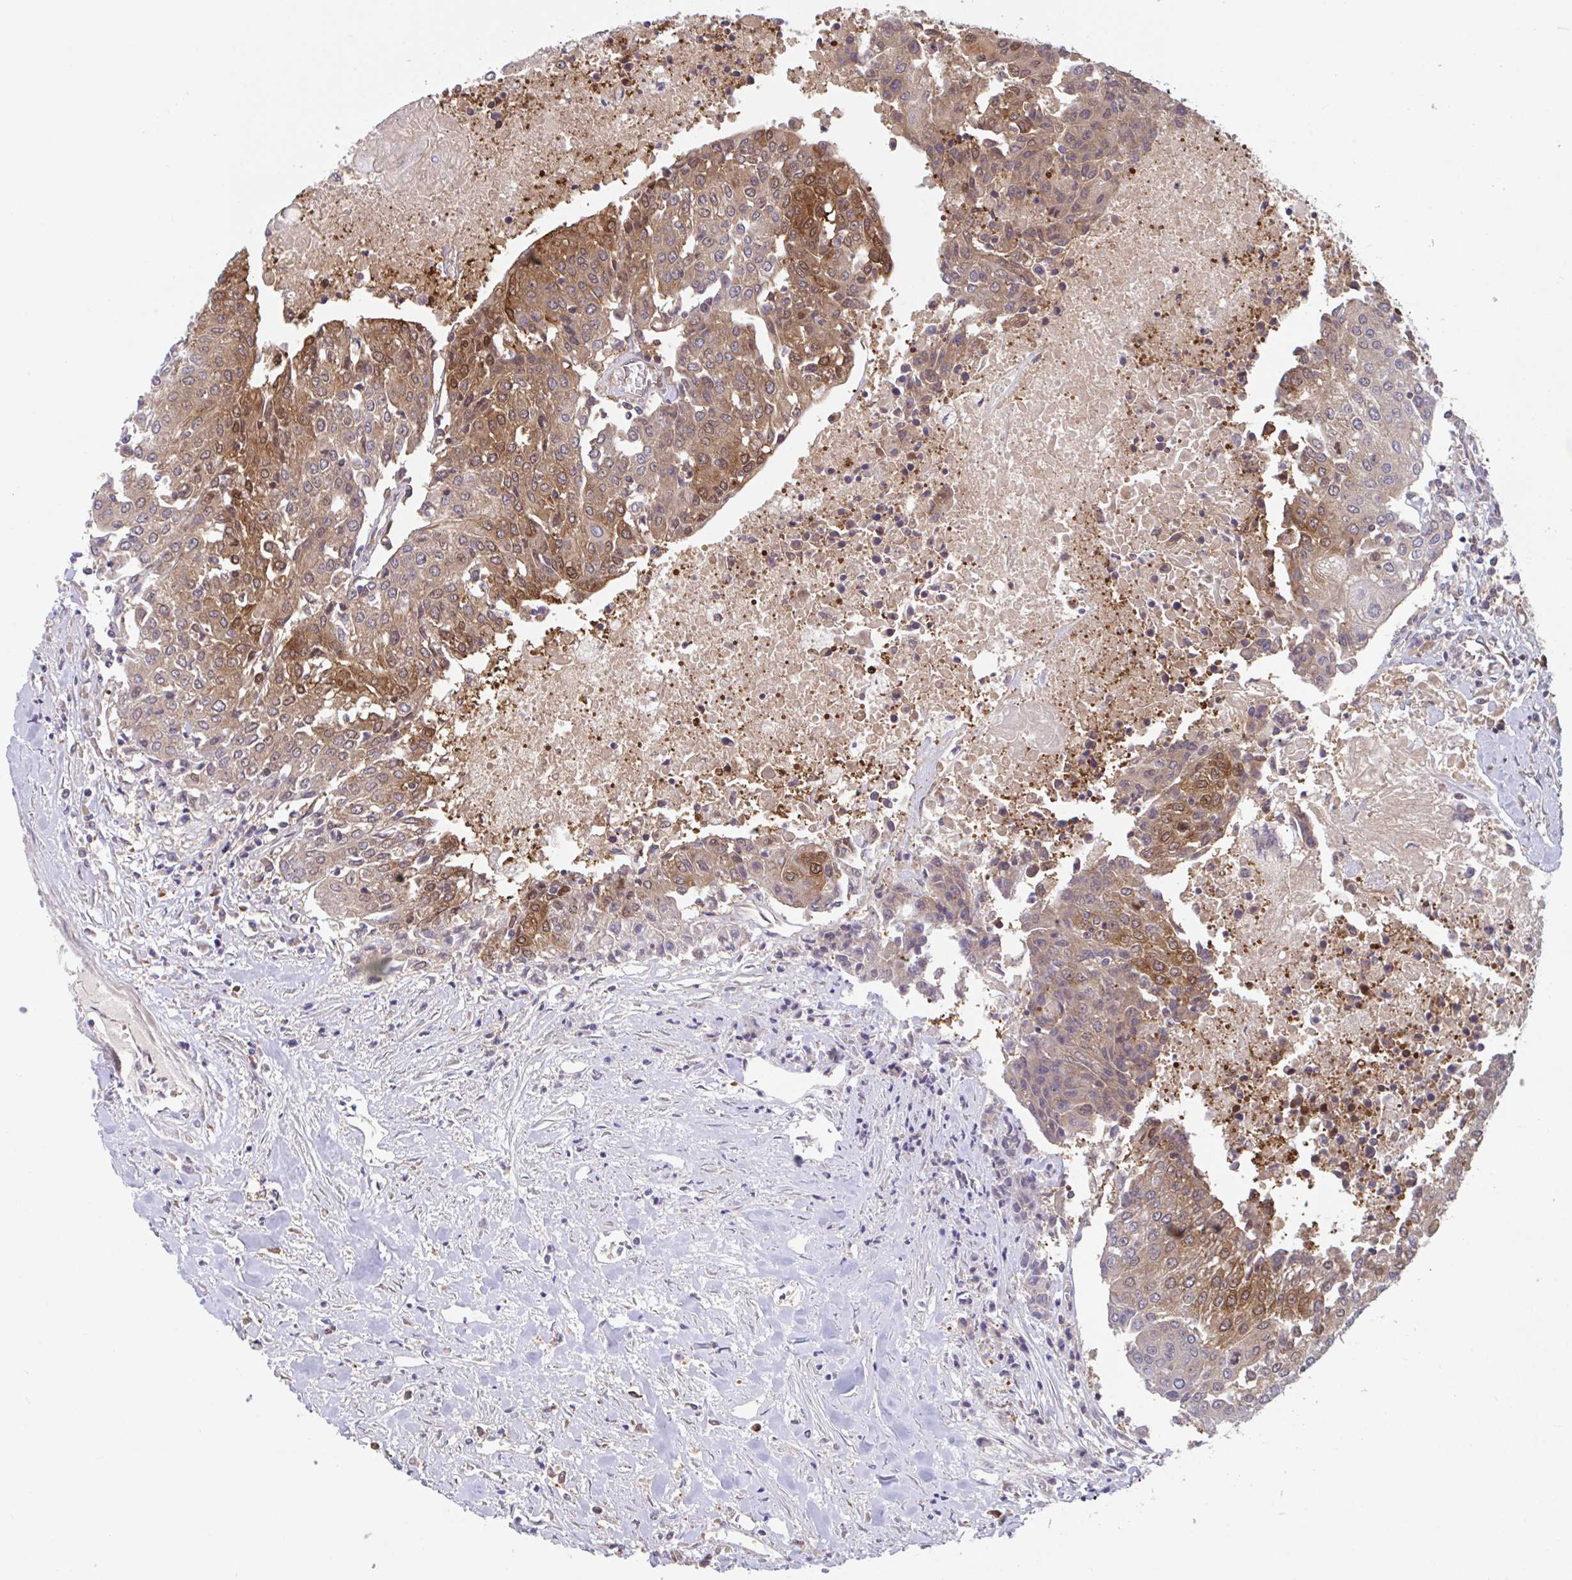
{"staining": {"intensity": "moderate", "quantity": ">75%", "location": "cytoplasmic/membranous,nuclear"}, "tissue": "urothelial cancer", "cell_type": "Tumor cells", "image_type": "cancer", "snomed": [{"axis": "morphology", "description": "Urothelial carcinoma, High grade"}, {"axis": "topography", "description": "Urinary bladder"}], "caption": "Approximately >75% of tumor cells in human urothelial cancer exhibit moderate cytoplasmic/membranous and nuclear protein positivity as visualized by brown immunohistochemical staining.", "gene": "LMNTD2", "patient": {"sex": "female", "age": 85}}